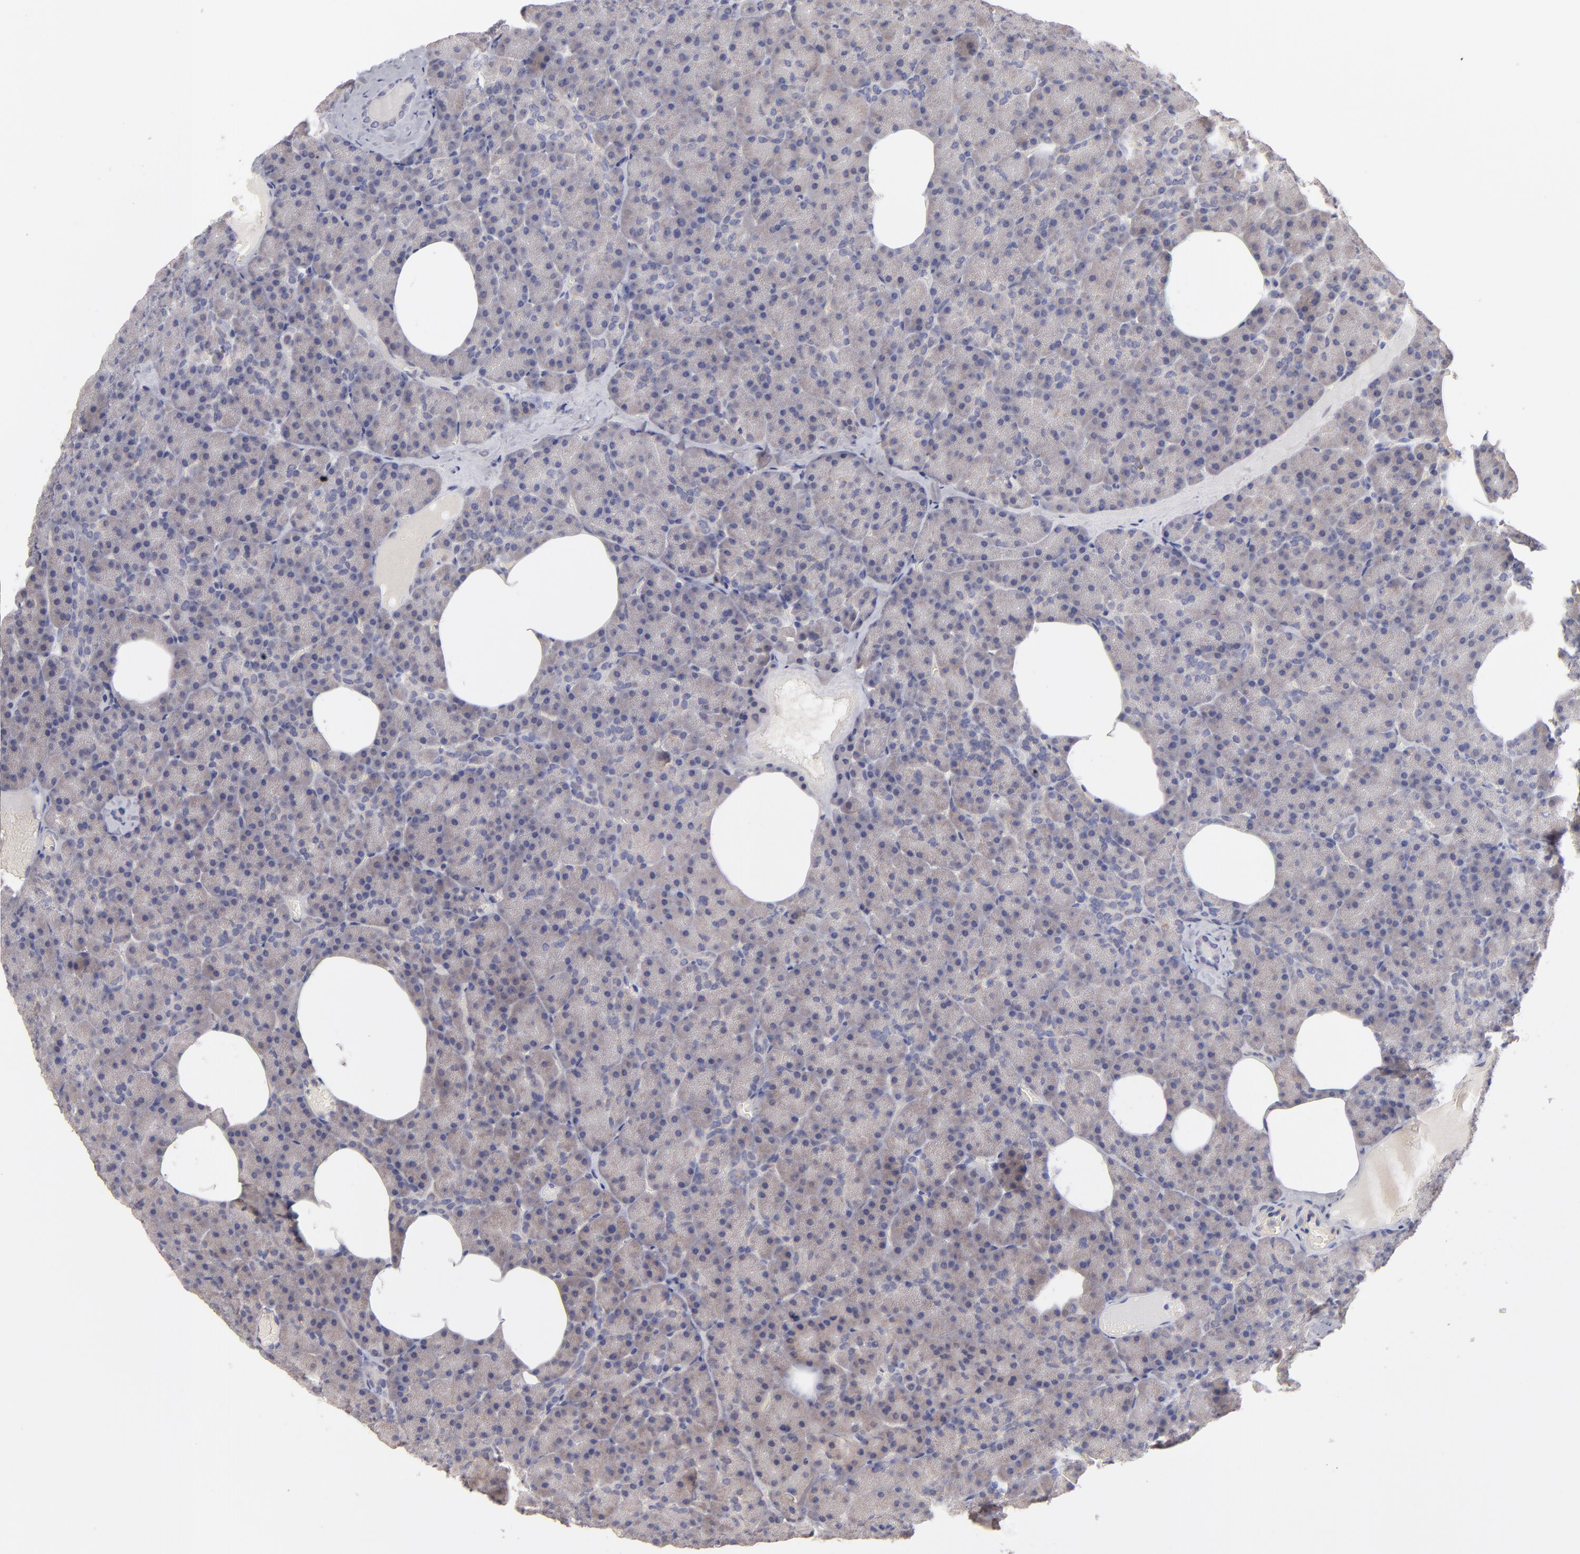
{"staining": {"intensity": "weak", "quantity": ">75%", "location": "cytoplasmic/membranous,nuclear"}, "tissue": "pancreas", "cell_type": "Exocrine glandular cells", "image_type": "normal", "snomed": [{"axis": "morphology", "description": "Normal tissue, NOS"}, {"axis": "topography", "description": "Pancreas"}], "caption": "Immunohistochemical staining of benign human pancreas exhibits weak cytoplasmic/membranous,nuclear protein expression in approximately >75% of exocrine glandular cells.", "gene": "HCCS", "patient": {"sex": "female", "age": 35}}